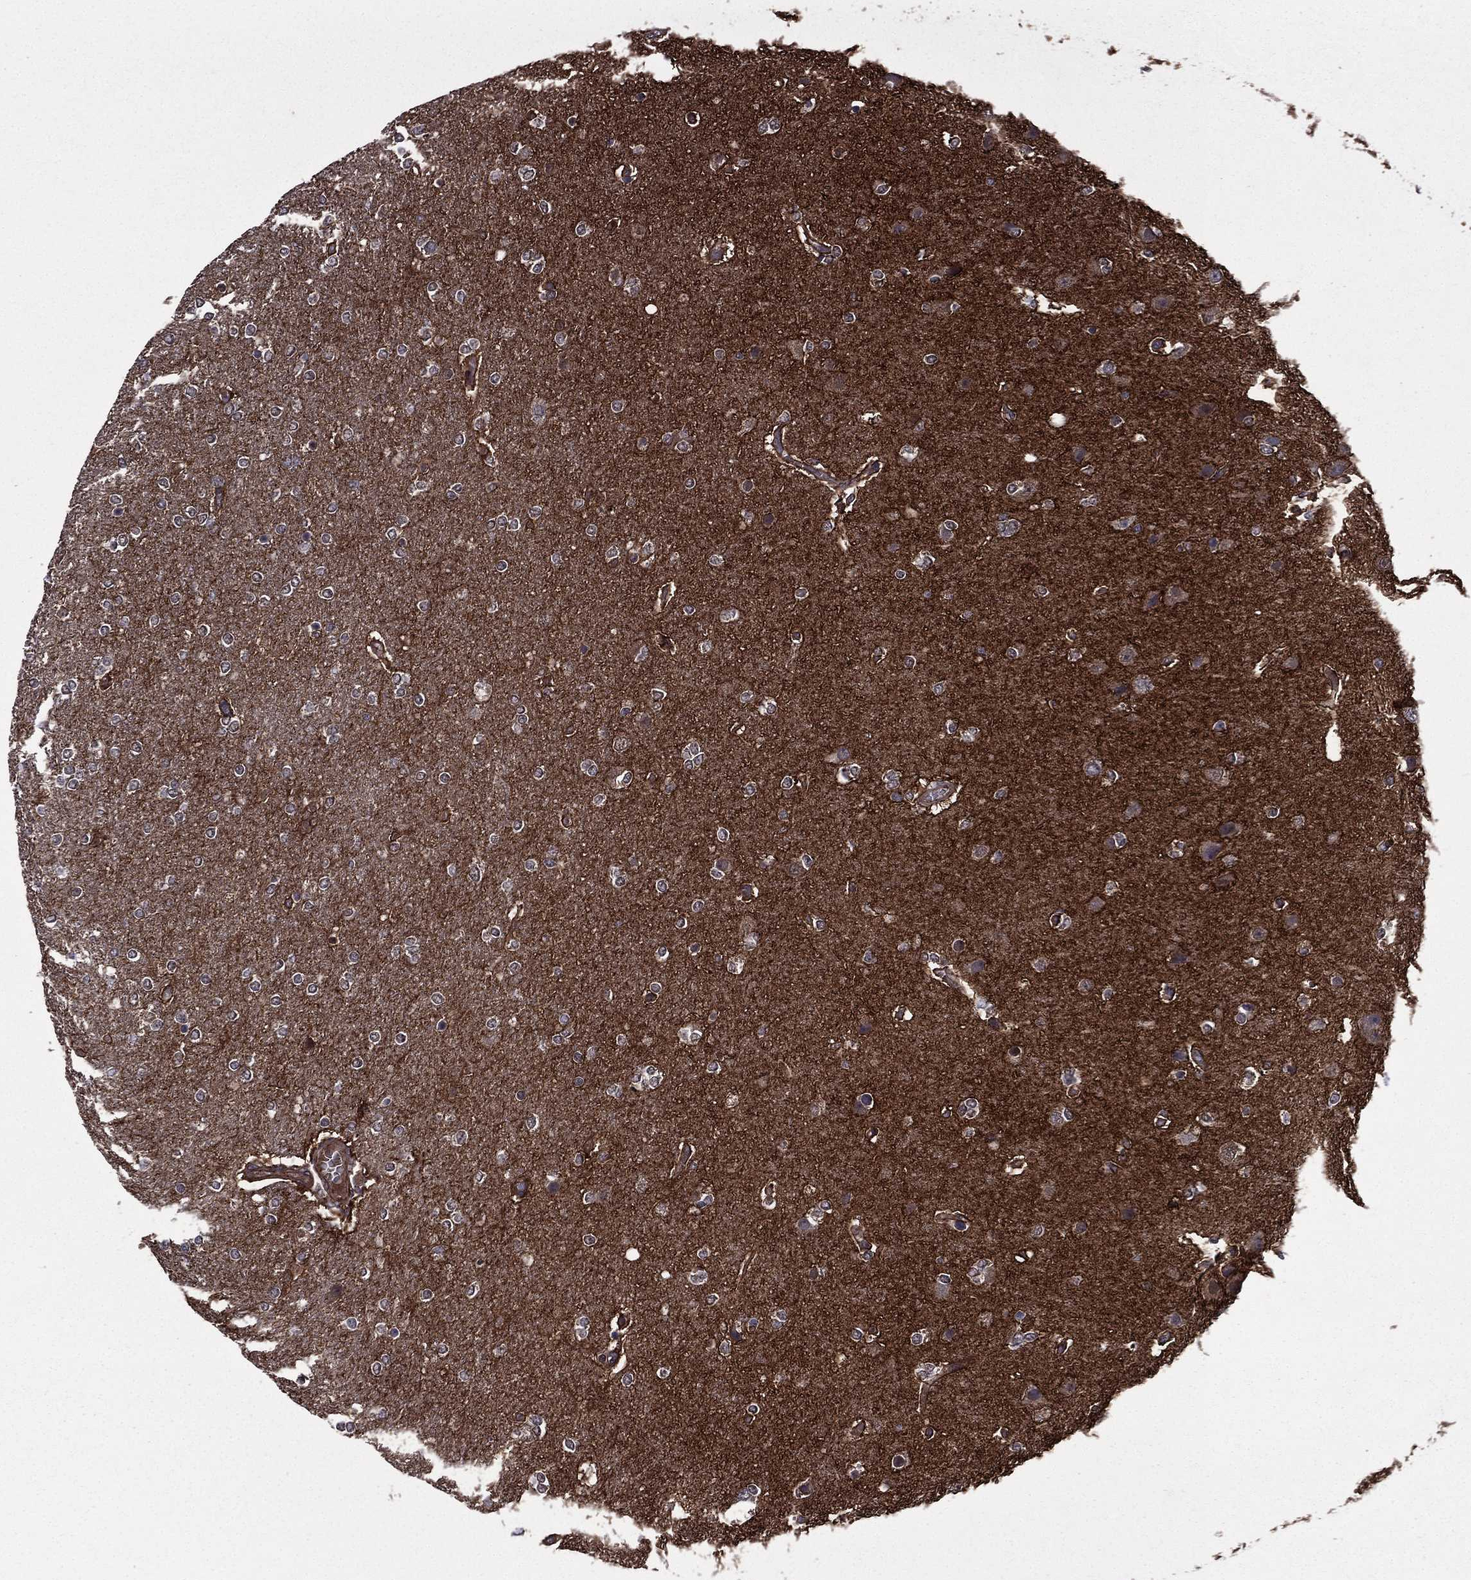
{"staining": {"intensity": "negative", "quantity": "none", "location": "none"}, "tissue": "glioma", "cell_type": "Tumor cells", "image_type": "cancer", "snomed": [{"axis": "morphology", "description": "Glioma, malignant, High grade"}, {"axis": "topography", "description": "Brain"}], "caption": "High power microscopy histopathology image of an immunohistochemistry histopathology image of glioma, revealing no significant staining in tumor cells.", "gene": "PLPP3", "patient": {"sex": "female", "age": 61}}